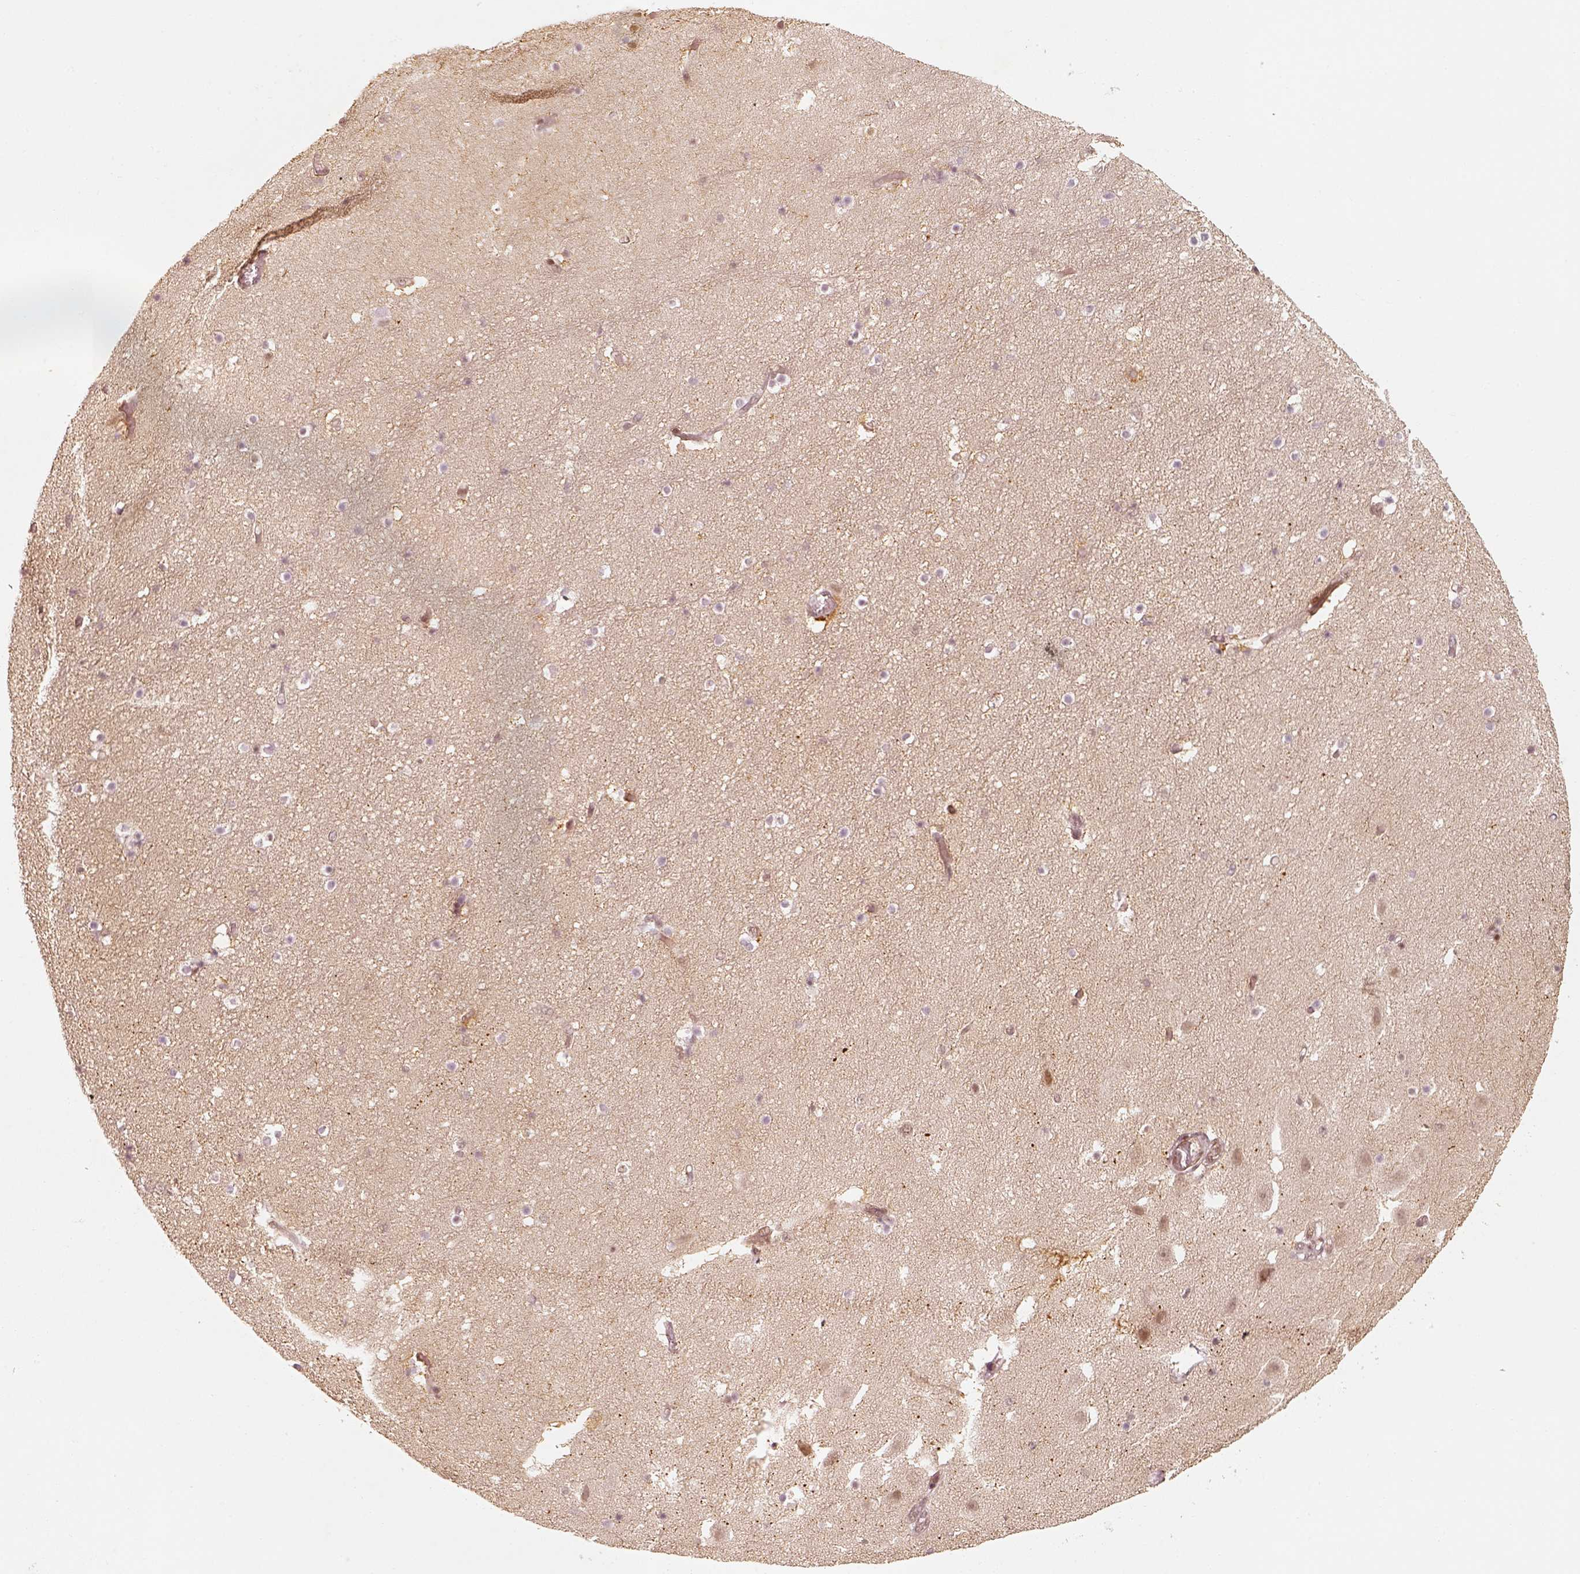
{"staining": {"intensity": "negative", "quantity": "none", "location": "none"}, "tissue": "hippocampus", "cell_type": "Glial cells", "image_type": "normal", "snomed": [{"axis": "morphology", "description": "Normal tissue, NOS"}, {"axis": "topography", "description": "Hippocampus"}], "caption": "An immunohistochemistry photomicrograph of normal hippocampus is shown. There is no staining in glial cells of hippocampus. (Brightfield microscopy of DAB (3,3'-diaminobenzidine) immunohistochemistry (IHC) at high magnification).", "gene": "GMEB2", "patient": {"sex": "male", "age": 26}}